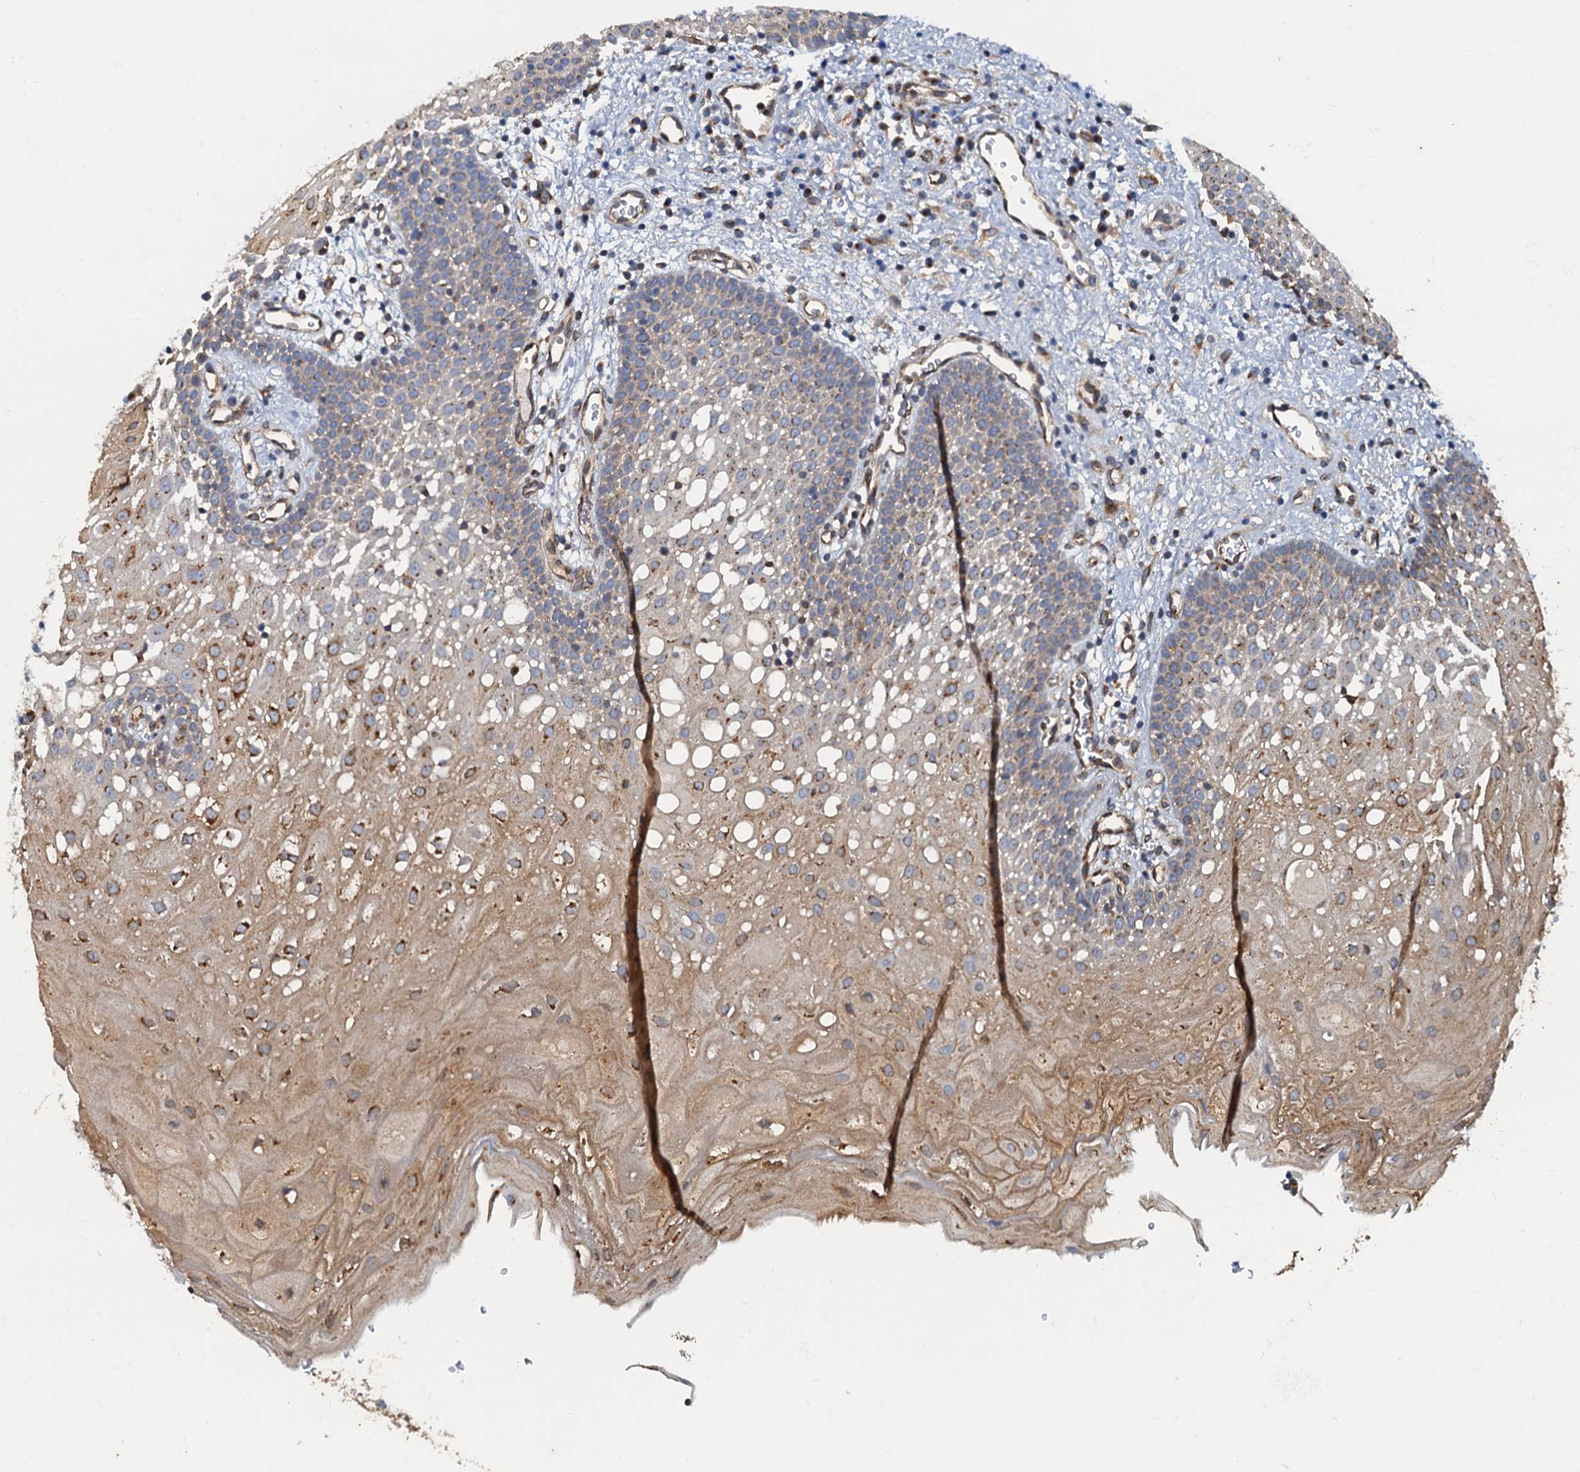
{"staining": {"intensity": "moderate", "quantity": "<25%", "location": "cytoplasmic/membranous"}, "tissue": "oral mucosa", "cell_type": "Squamous epithelial cells", "image_type": "normal", "snomed": [{"axis": "morphology", "description": "Normal tissue, NOS"}, {"axis": "topography", "description": "Oral tissue"}], "caption": "About <25% of squamous epithelial cells in unremarkable human oral mucosa demonstrate moderate cytoplasmic/membranous protein staining as visualized by brown immunohistochemical staining.", "gene": "NGRN", "patient": {"sex": "male", "age": 74}}